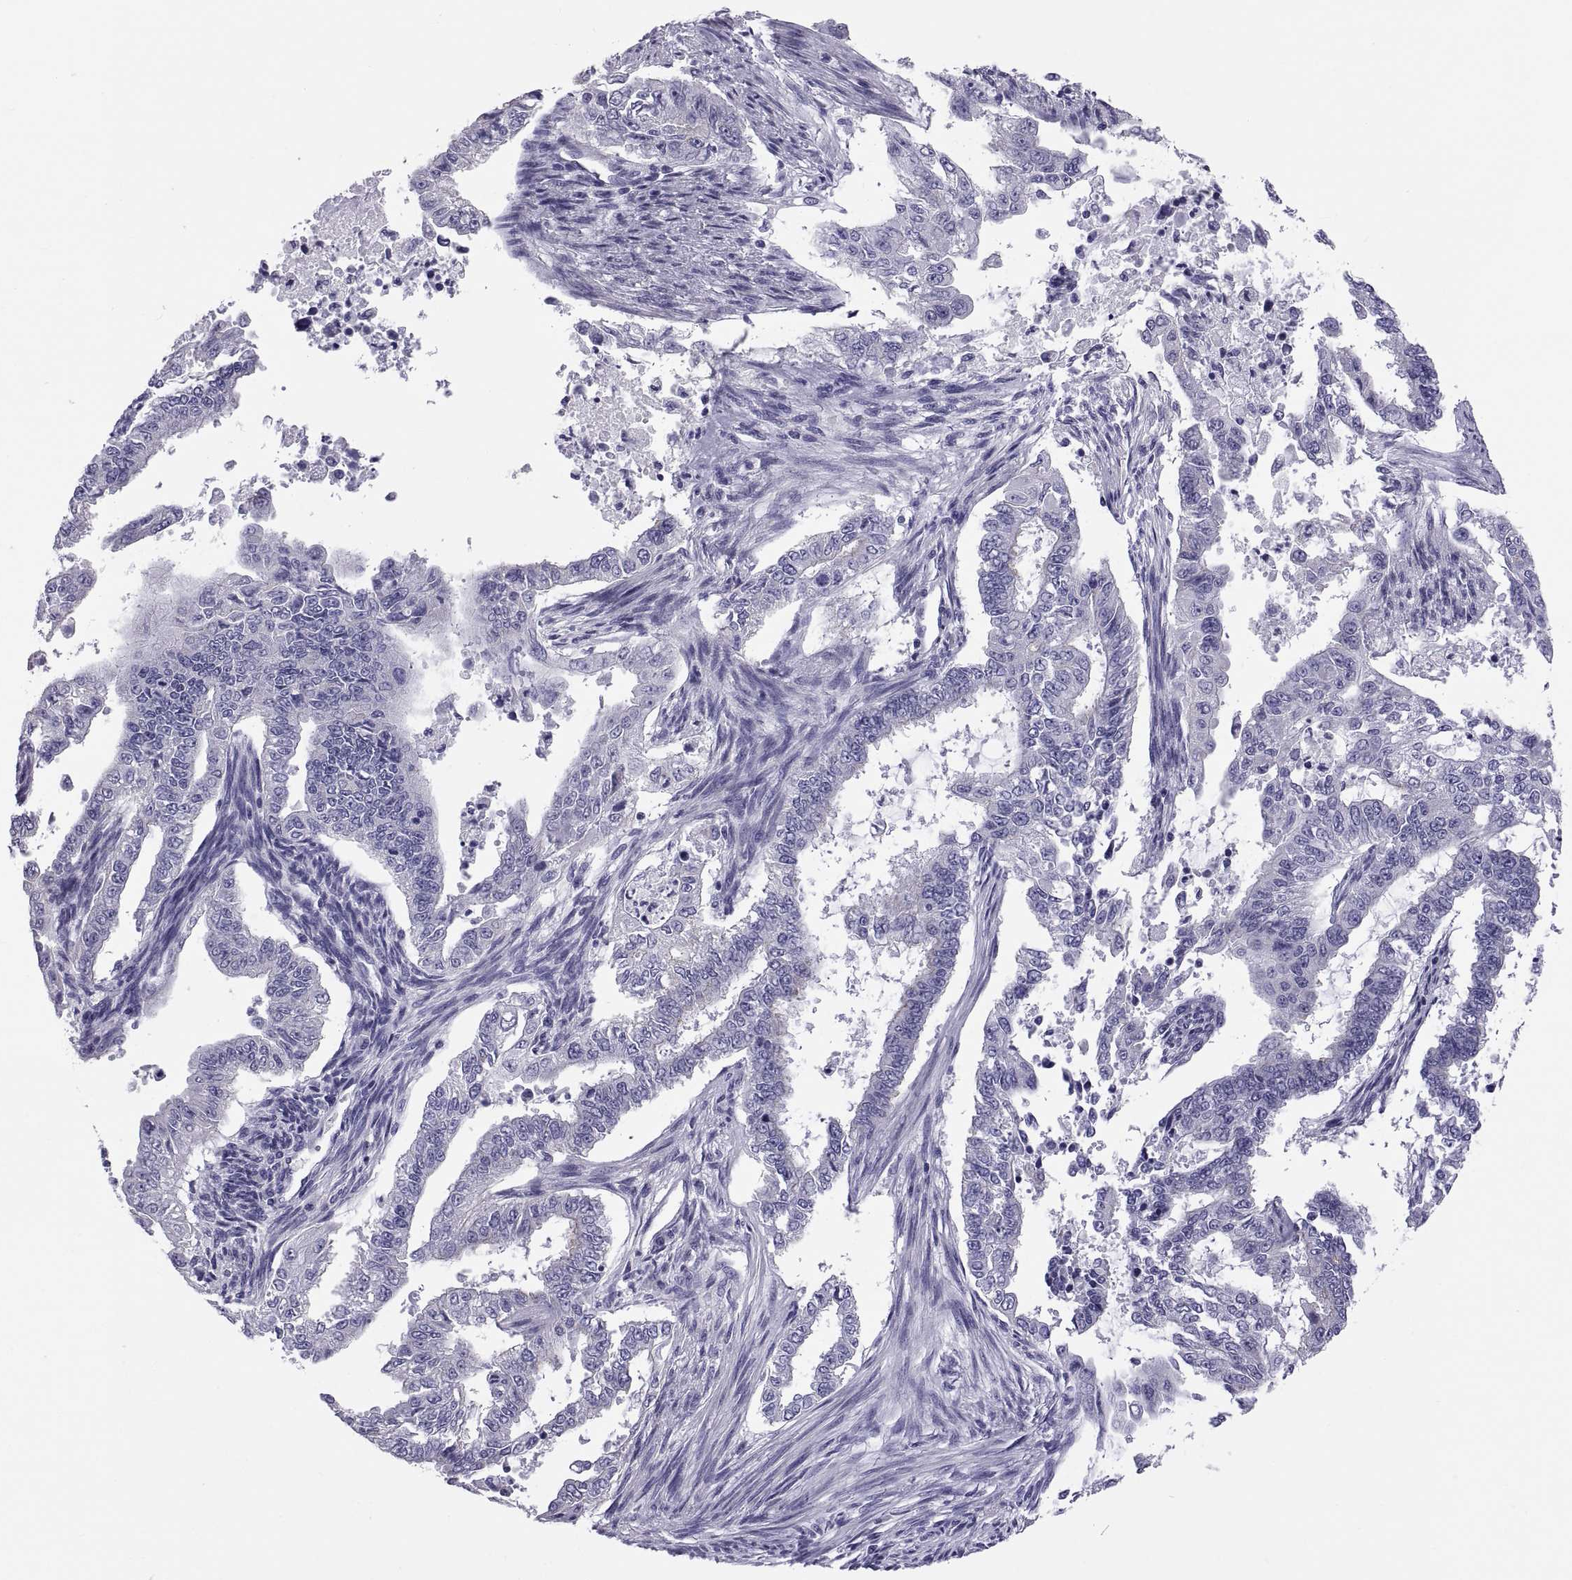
{"staining": {"intensity": "negative", "quantity": "none", "location": "none"}, "tissue": "endometrial cancer", "cell_type": "Tumor cells", "image_type": "cancer", "snomed": [{"axis": "morphology", "description": "Adenocarcinoma, NOS"}, {"axis": "topography", "description": "Uterus"}], "caption": "The histopathology image demonstrates no significant staining in tumor cells of endometrial cancer (adenocarcinoma).", "gene": "RNASE12", "patient": {"sex": "female", "age": 59}}